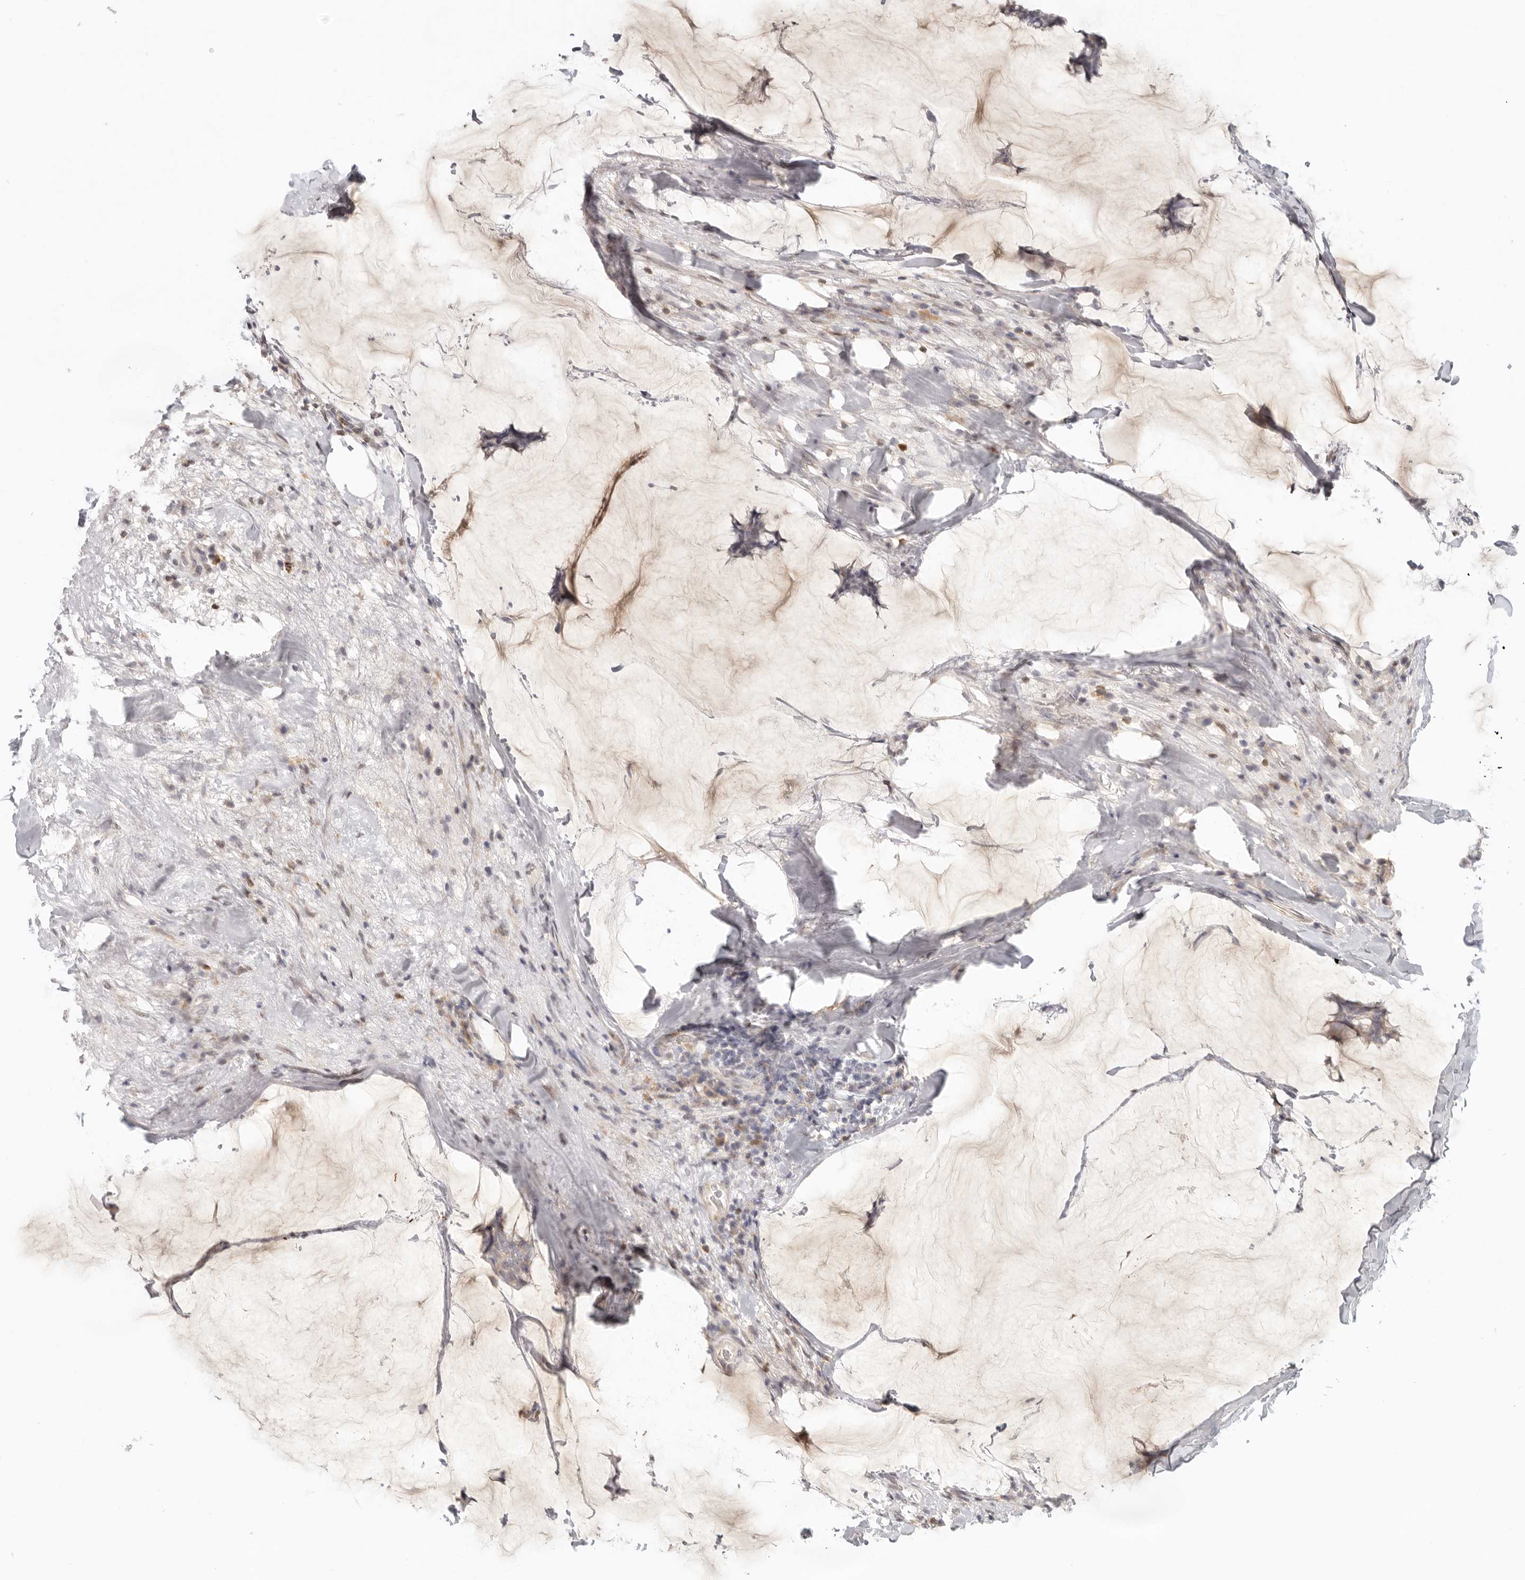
{"staining": {"intensity": "weak", "quantity": "<25%", "location": "cytoplasmic/membranous"}, "tissue": "breast cancer", "cell_type": "Tumor cells", "image_type": "cancer", "snomed": [{"axis": "morphology", "description": "Duct carcinoma"}, {"axis": "topography", "description": "Breast"}], "caption": "The IHC image has no significant staining in tumor cells of breast cancer (intraductal carcinoma) tissue.", "gene": "AHDC1", "patient": {"sex": "female", "age": 93}}